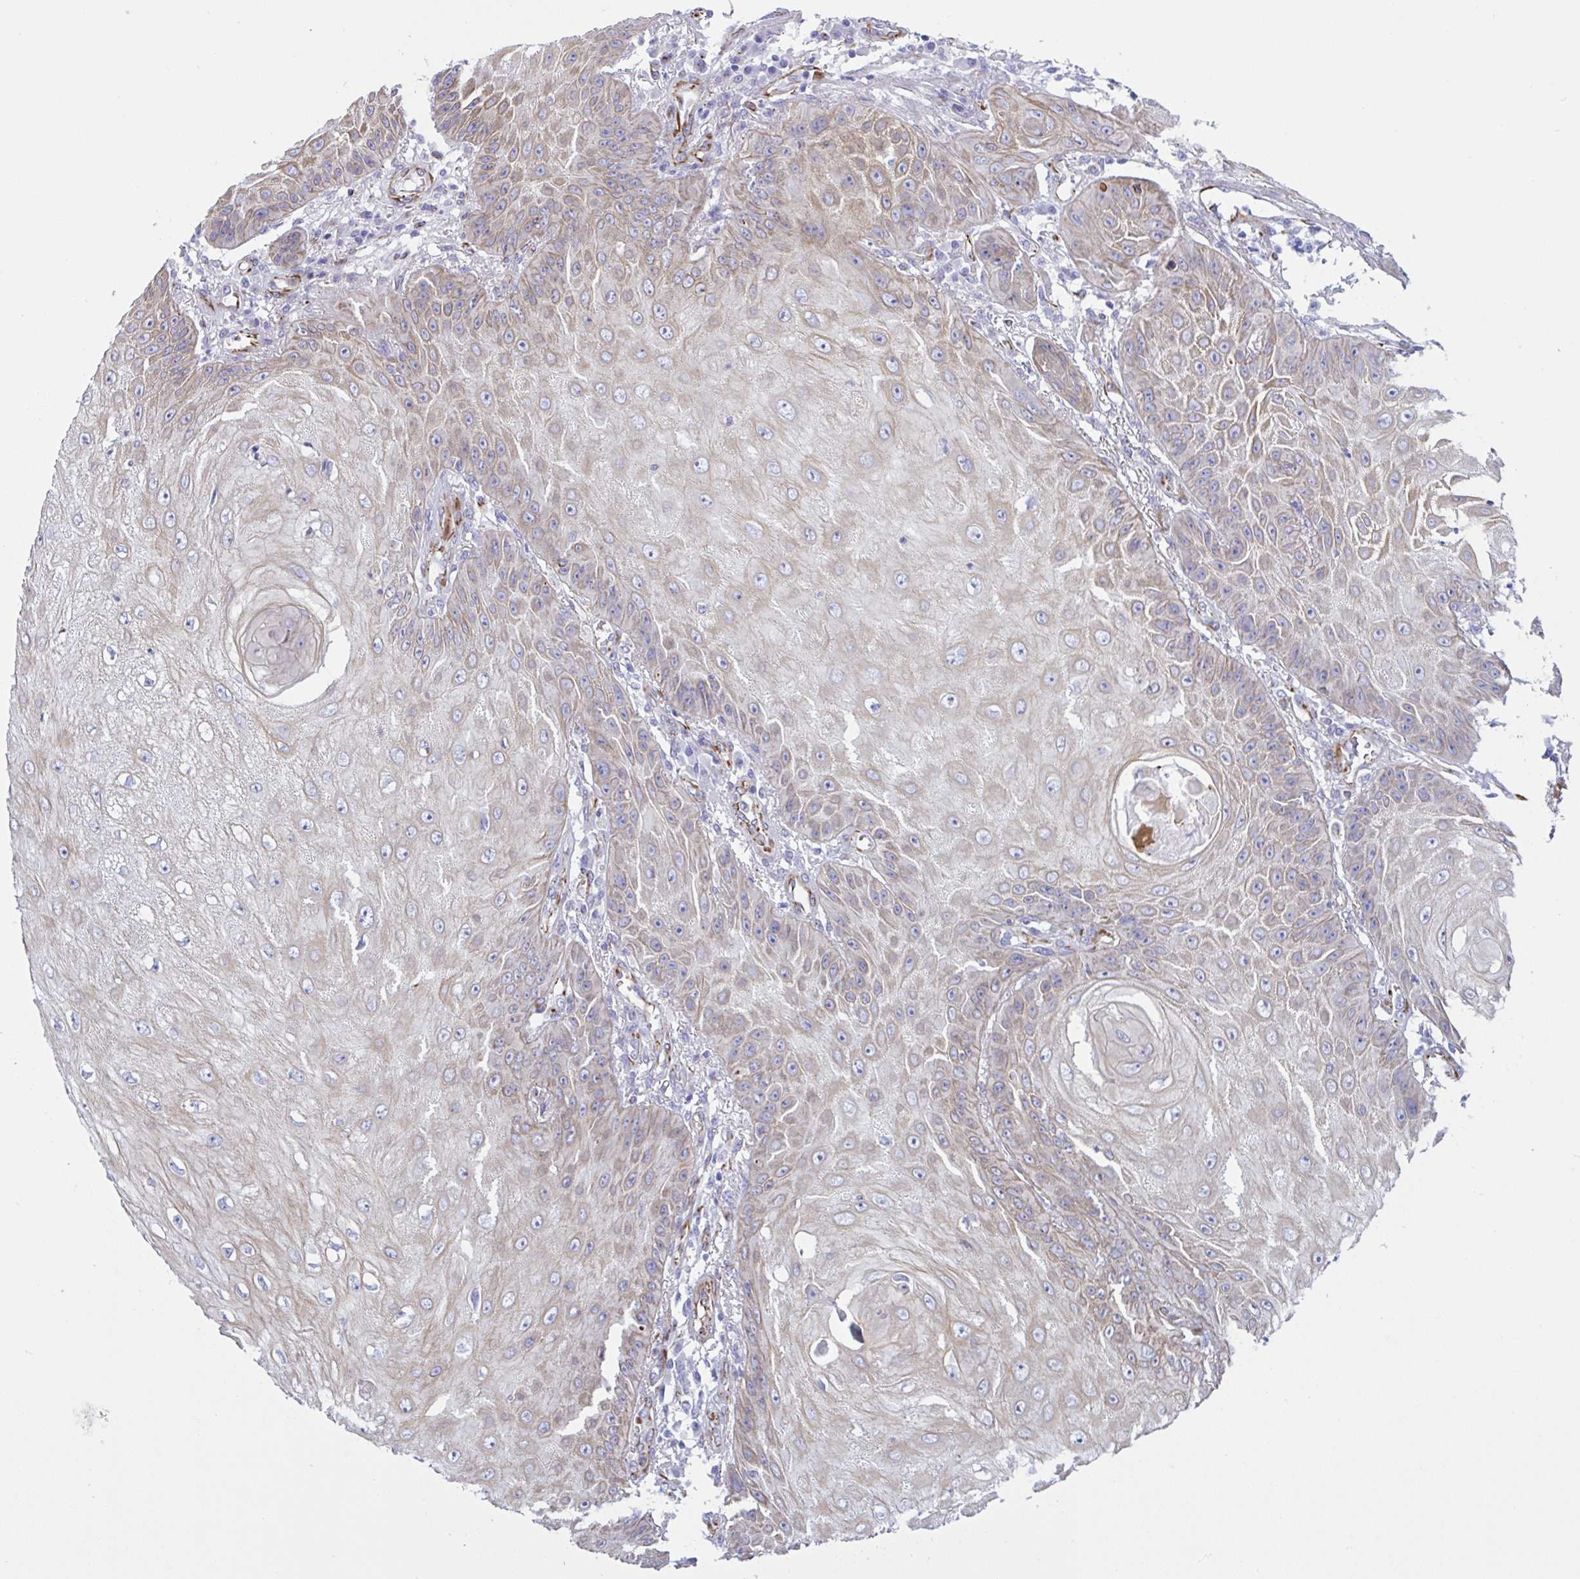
{"staining": {"intensity": "moderate", "quantity": "25%-75%", "location": "cytoplasmic/membranous"}, "tissue": "skin cancer", "cell_type": "Tumor cells", "image_type": "cancer", "snomed": [{"axis": "morphology", "description": "Squamous cell carcinoma, NOS"}, {"axis": "topography", "description": "Skin"}], "caption": "Moderate cytoplasmic/membranous protein positivity is seen in about 25%-75% of tumor cells in skin squamous cell carcinoma.", "gene": "SMAD5", "patient": {"sex": "male", "age": 70}}